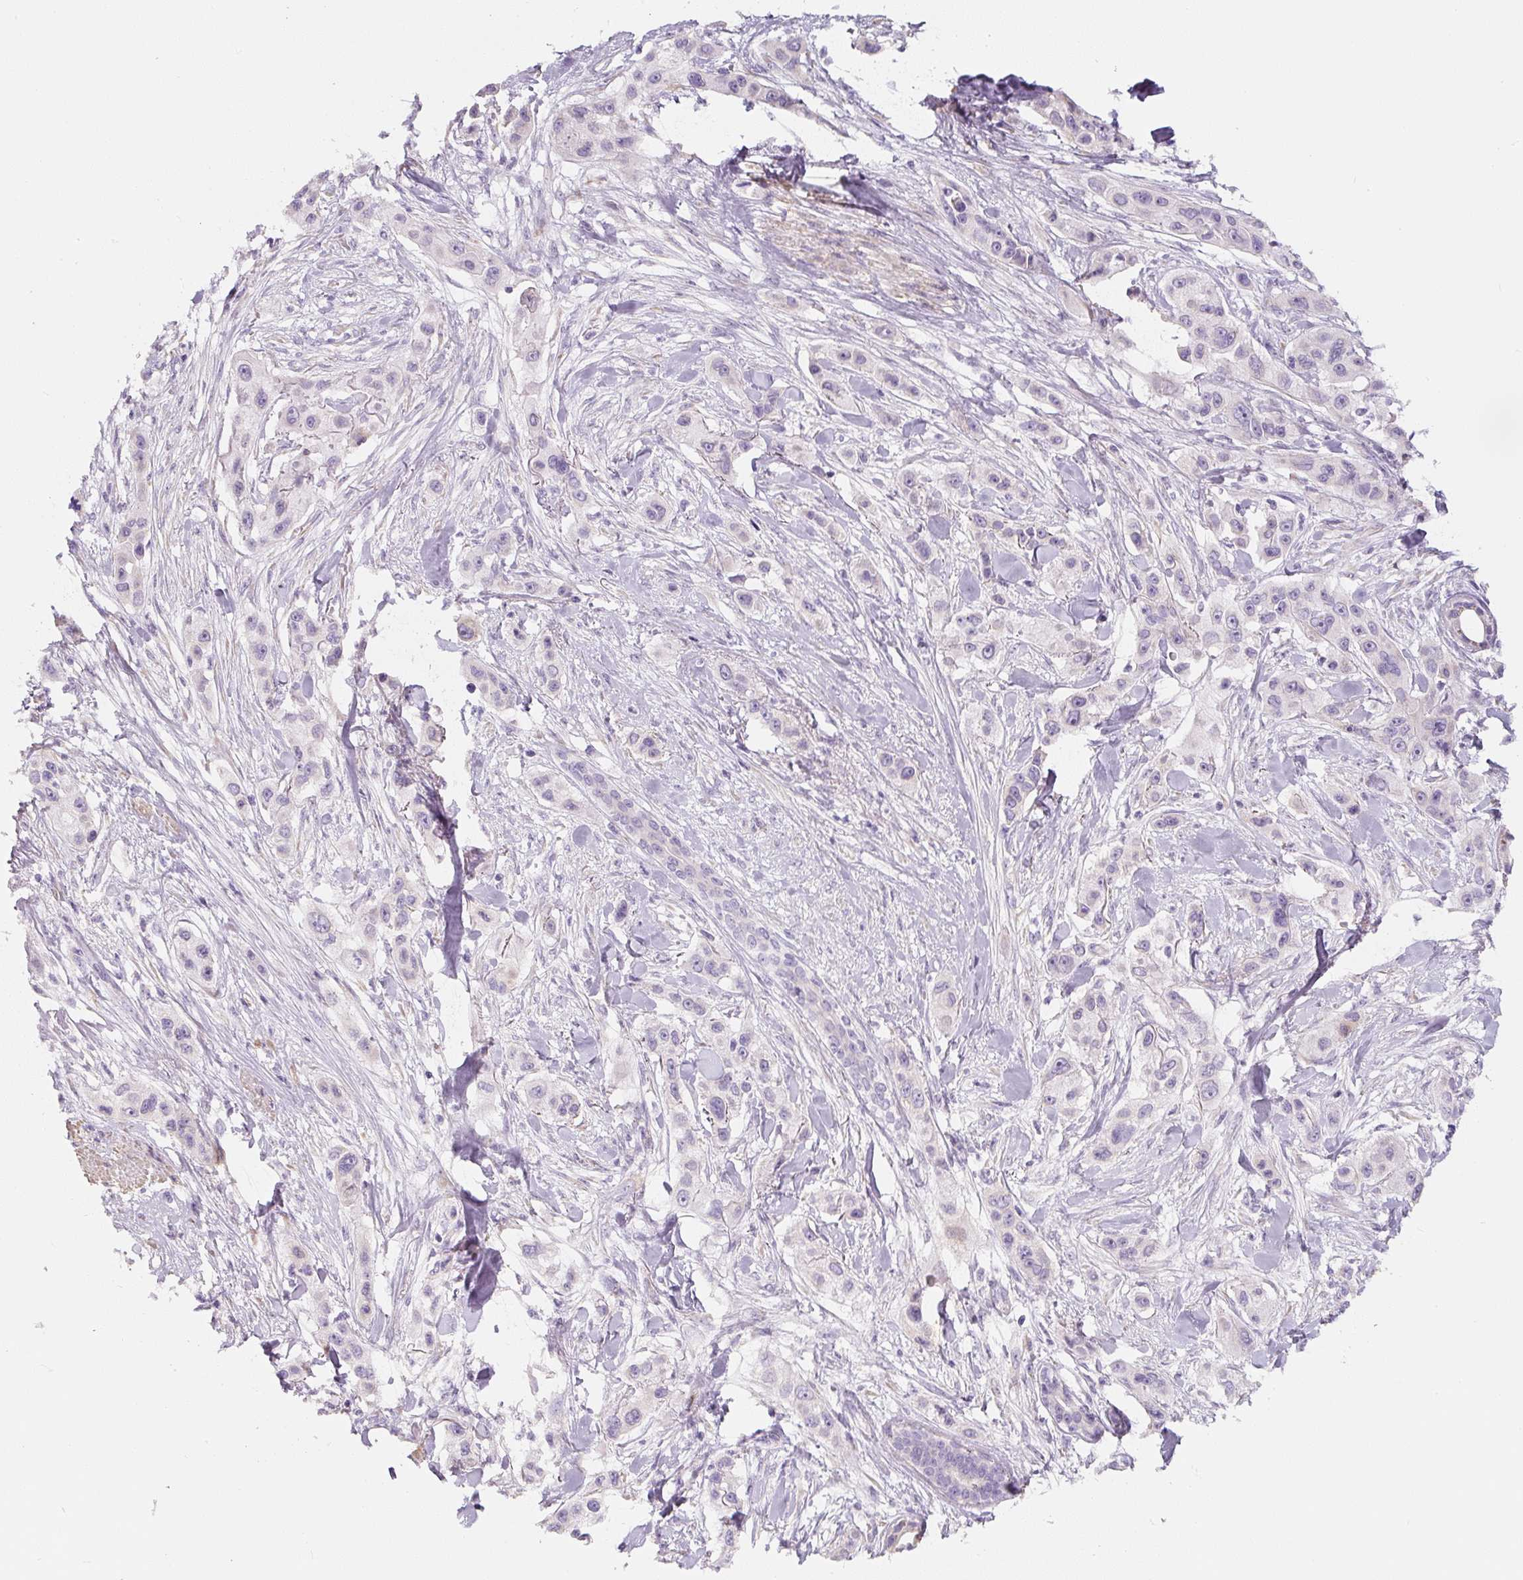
{"staining": {"intensity": "negative", "quantity": "none", "location": "none"}, "tissue": "skin cancer", "cell_type": "Tumor cells", "image_type": "cancer", "snomed": [{"axis": "morphology", "description": "Squamous cell carcinoma, NOS"}, {"axis": "topography", "description": "Skin"}], "caption": "Tumor cells show no significant protein expression in skin squamous cell carcinoma.", "gene": "PWWP3B", "patient": {"sex": "male", "age": 63}}